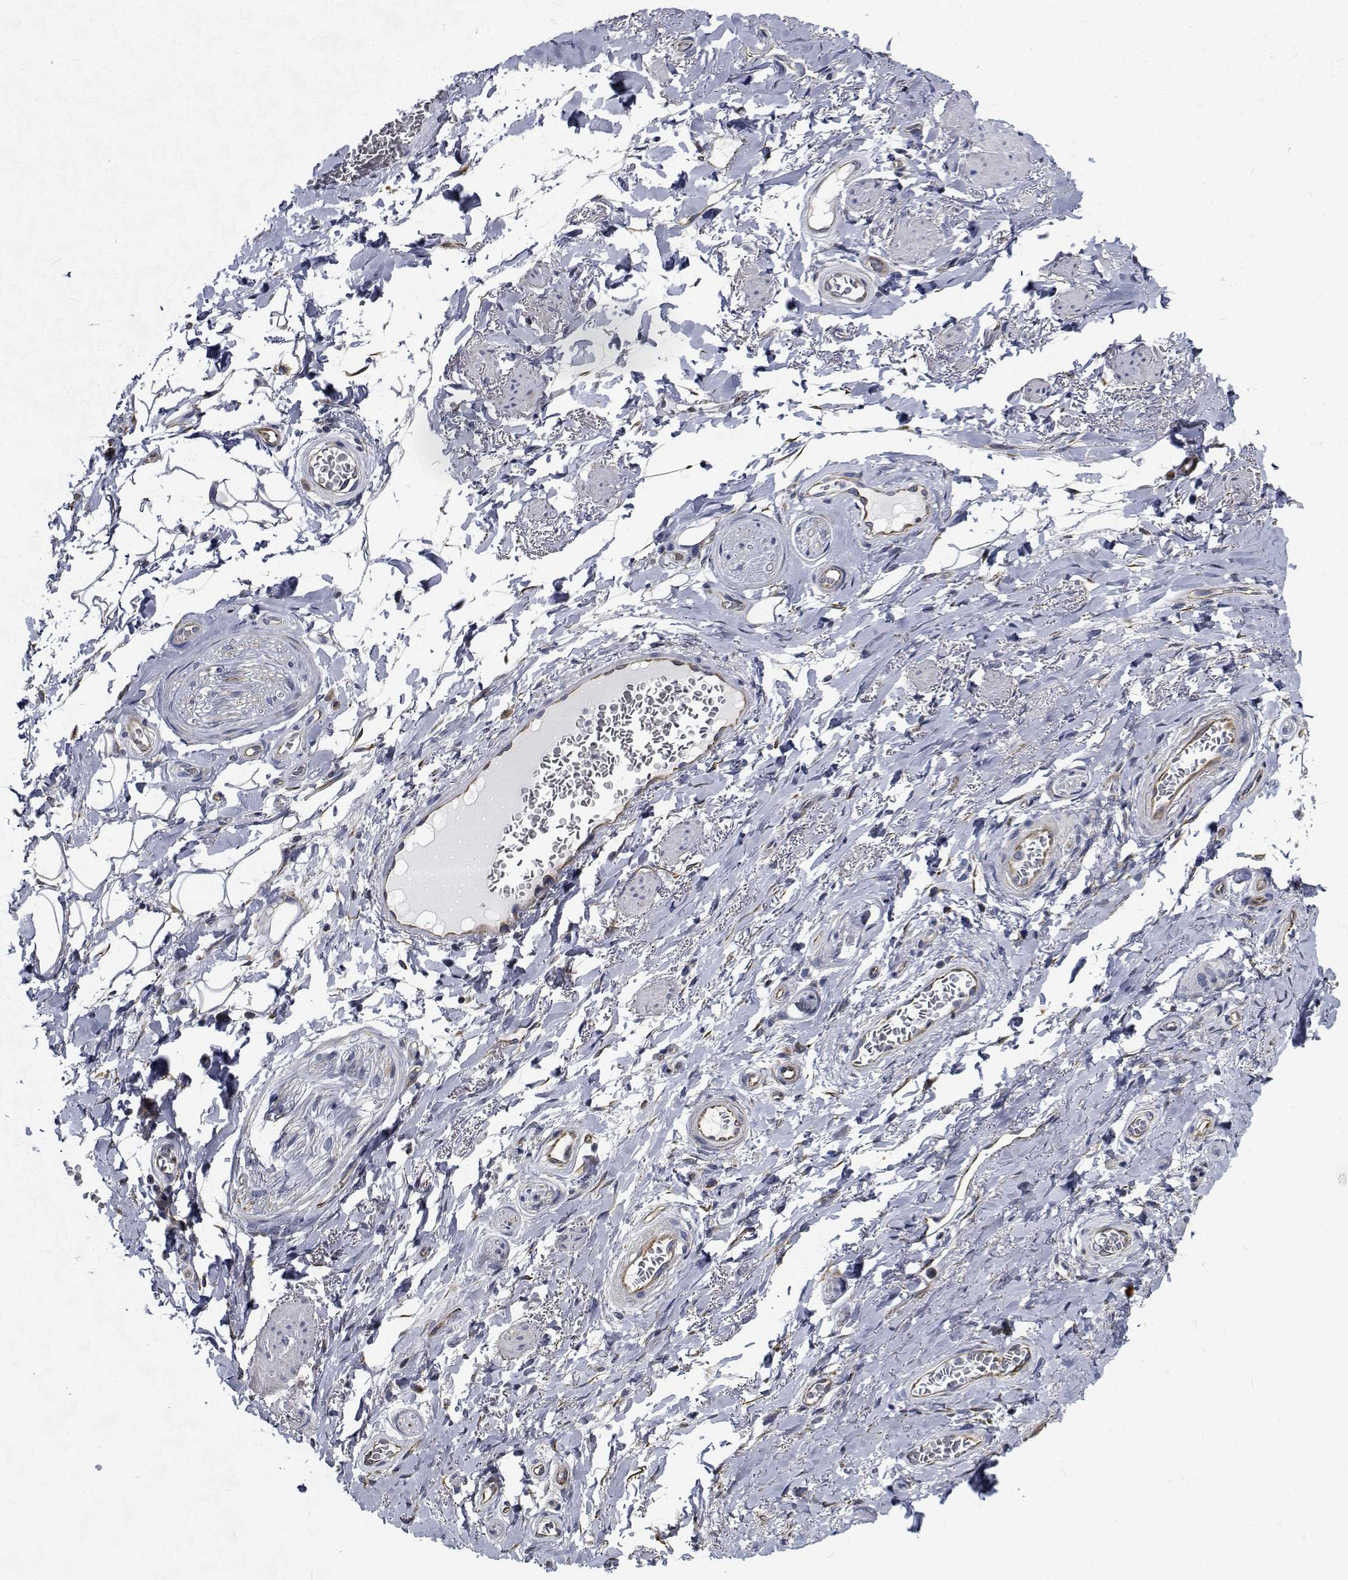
{"staining": {"intensity": "negative", "quantity": "none", "location": "none"}, "tissue": "adipose tissue", "cell_type": "Adipocytes", "image_type": "normal", "snomed": [{"axis": "morphology", "description": "Normal tissue, NOS"}, {"axis": "topography", "description": "Anal"}, {"axis": "topography", "description": "Peripheral nerve tissue"}], "caption": "High power microscopy image of an immunohistochemistry photomicrograph of unremarkable adipose tissue, revealing no significant staining in adipocytes.", "gene": "TTBK1", "patient": {"sex": "male", "age": 53}}